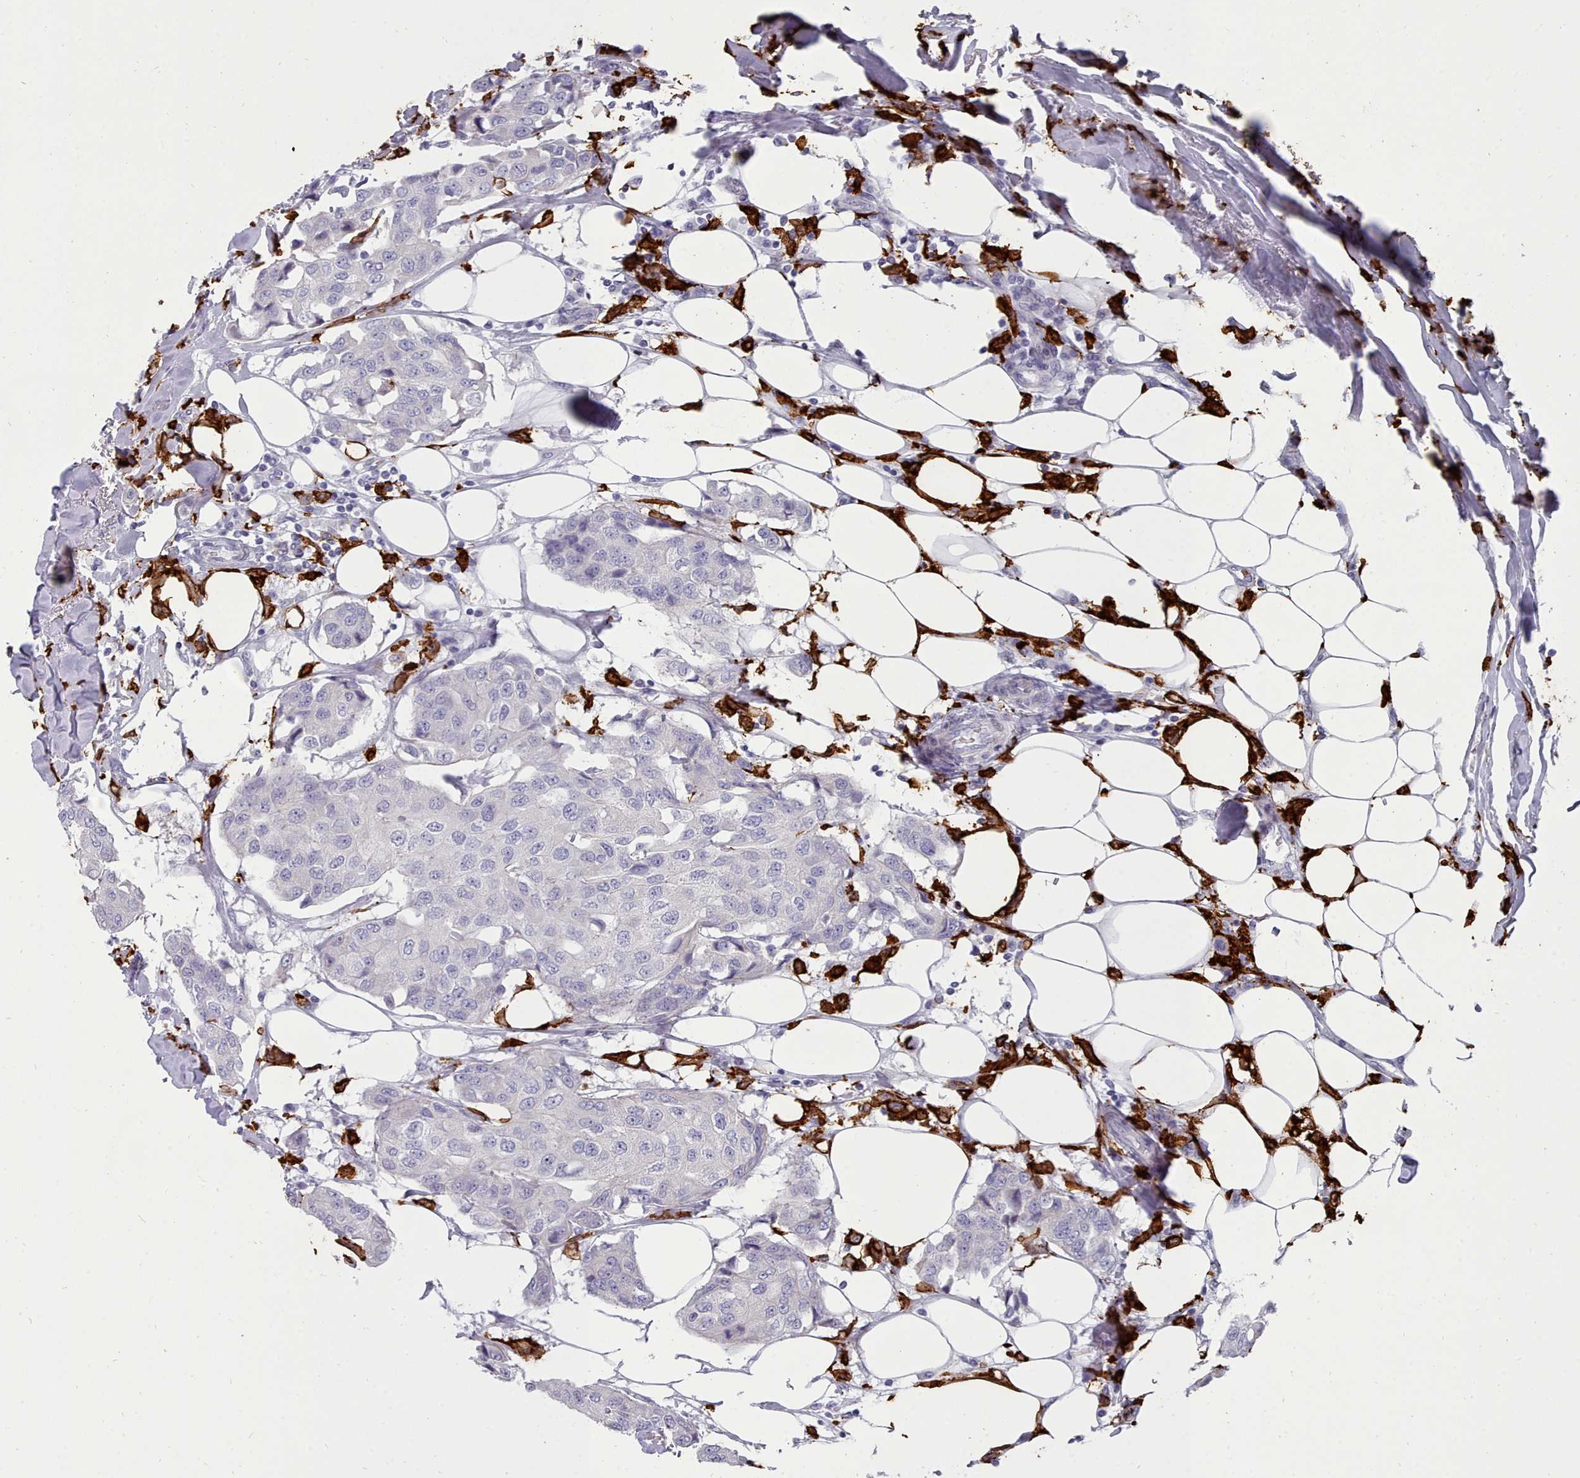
{"staining": {"intensity": "negative", "quantity": "none", "location": "none"}, "tissue": "breast cancer", "cell_type": "Tumor cells", "image_type": "cancer", "snomed": [{"axis": "morphology", "description": "Duct carcinoma"}, {"axis": "topography", "description": "Breast"}], "caption": "Intraductal carcinoma (breast) was stained to show a protein in brown. There is no significant staining in tumor cells. The staining was performed using DAB to visualize the protein expression in brown, while the nuclei were stained in blue with hematoxylin (Magnification: 20x).", "gene": "AIF1", "patient": {"sex": "female", "age": 80}}